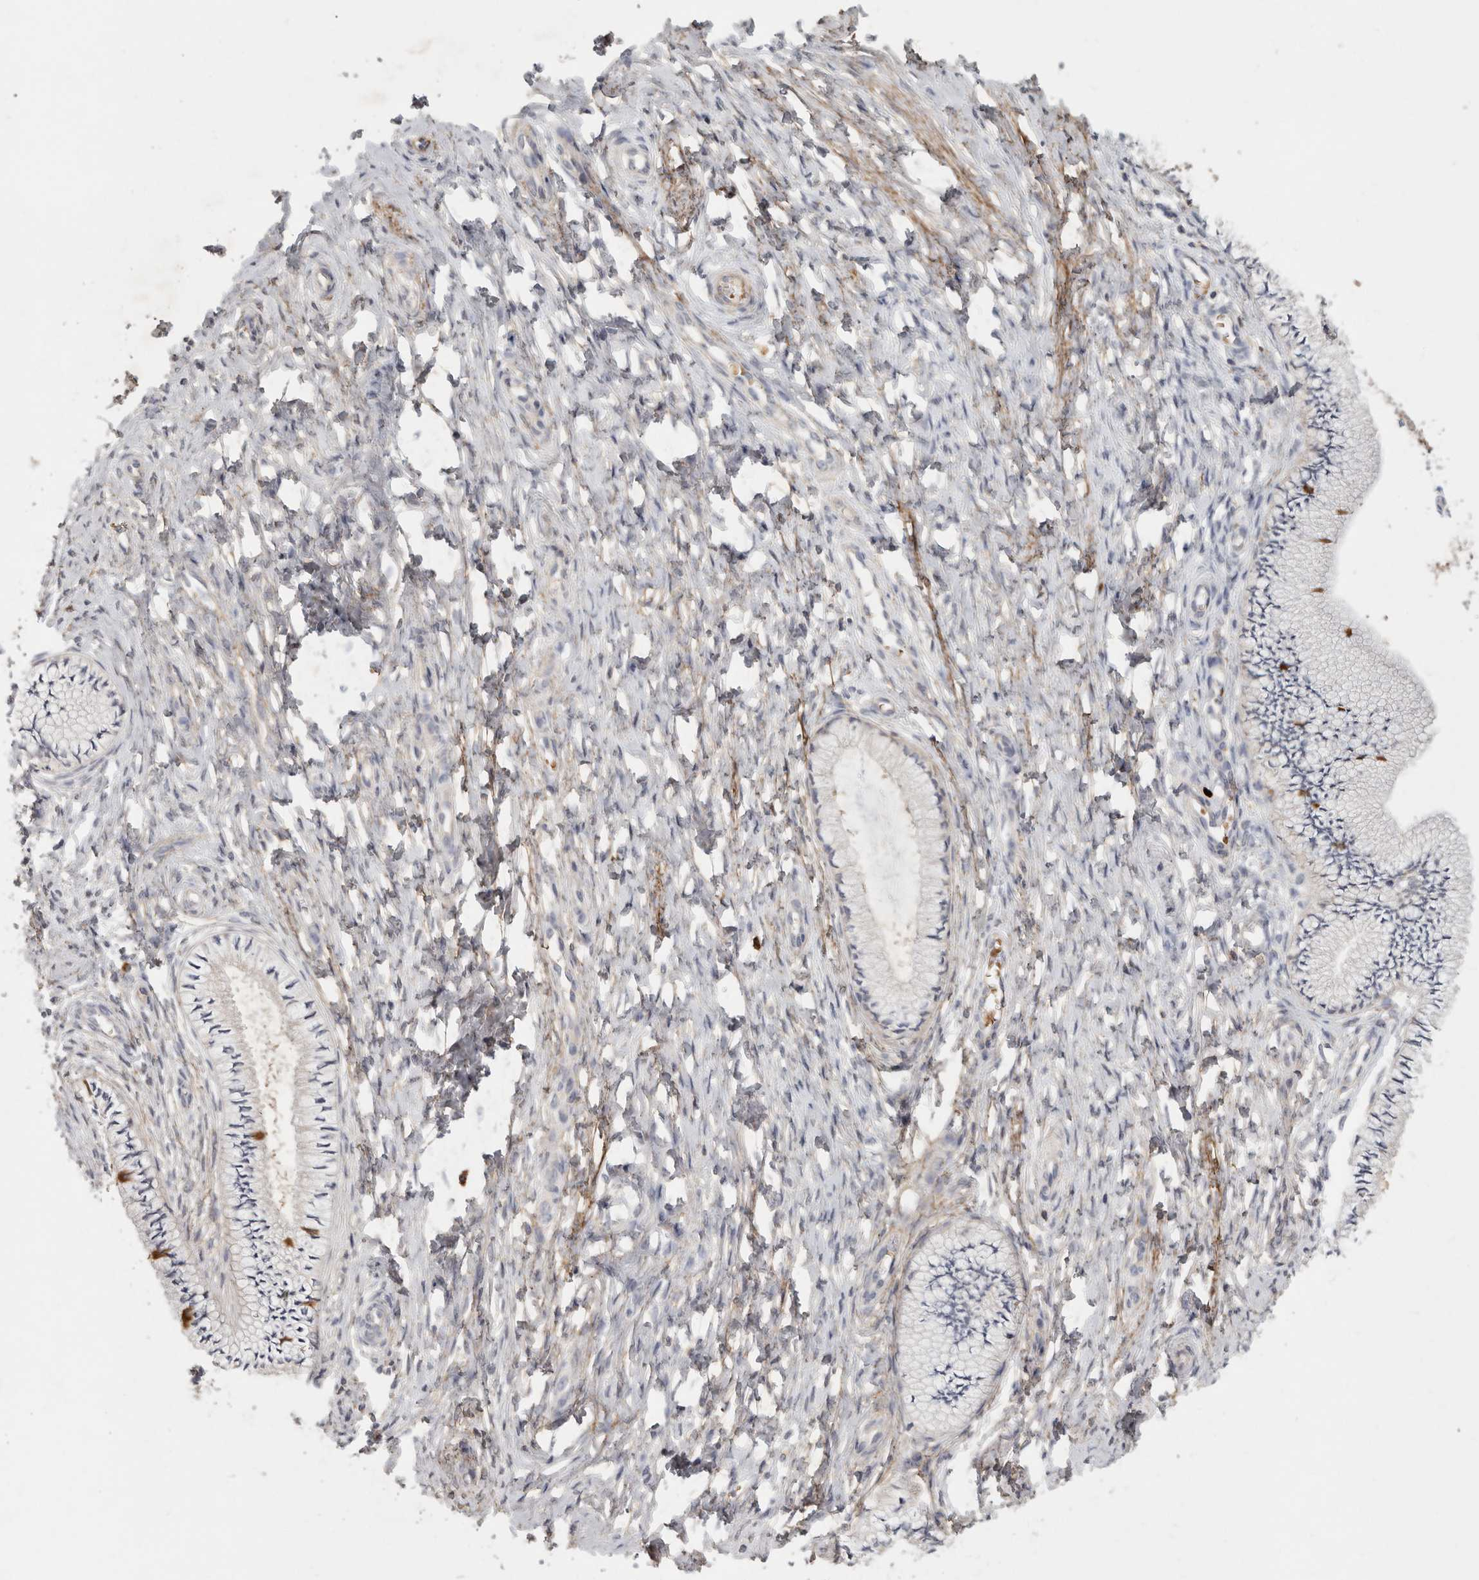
{"staining": {"intensity": "negative", "quantity": "none", "location": "none"}, "tissue": "cervix", "cell_type": "Glandular cells", "image_type": "normal", "snomed": [{"axis": "morphology", "description": "Normal tissue, NOS"}, {"axis": "topography", "description": "Cervix"}], "caption": "Glandular cells show no significant protein staining in benign cervix.", "gene": "CFAP298", "patient": {"sex": "female", "age": 36}}